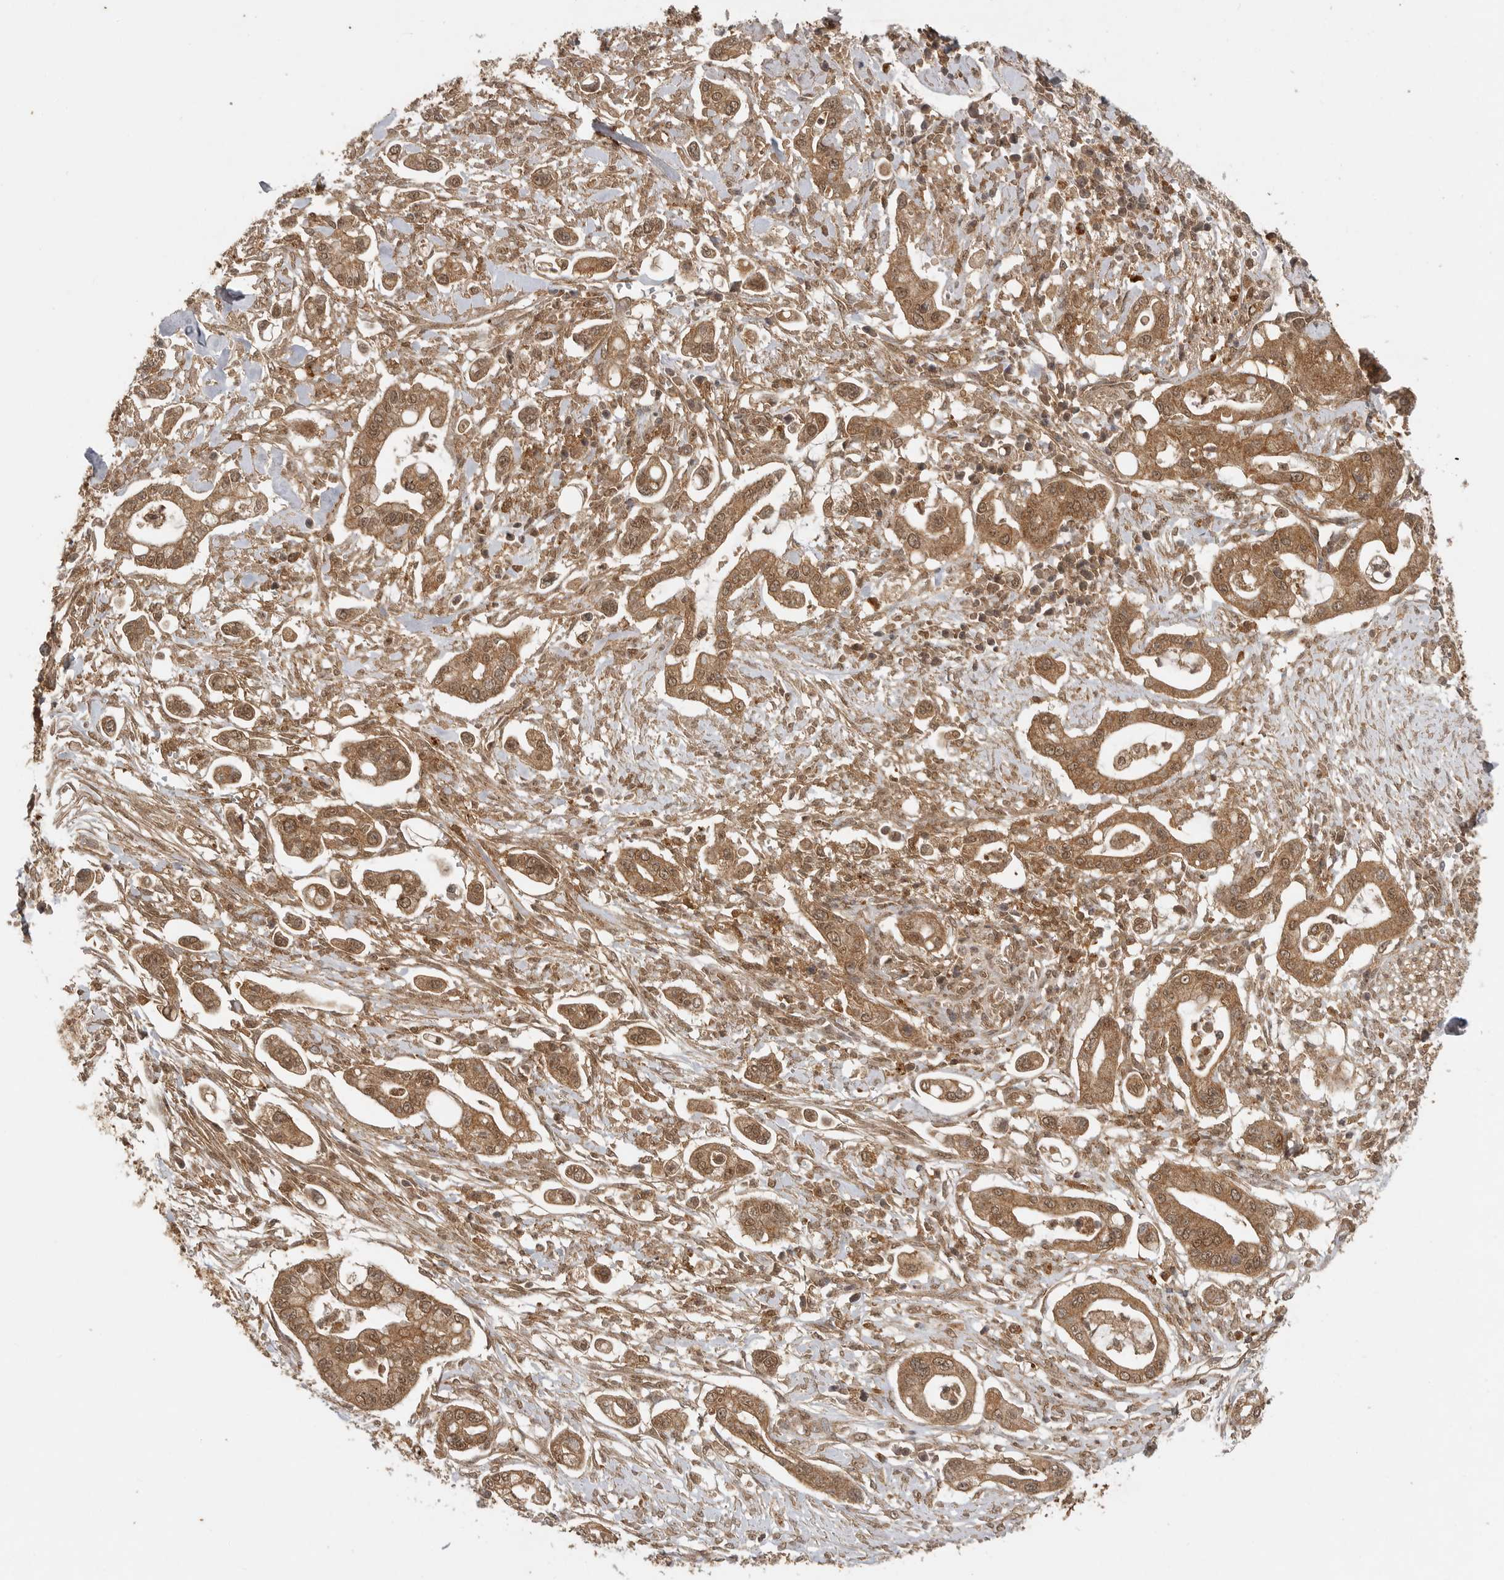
{"staining": {"intensity": "moderate", "quantity": ">75%", "location": "cytoplasmic/membranous,nuclear"}, "tissue": "pancreatic cancer", "cell_type": "Tumor cells", "image_type": "cancer", "snomed": [{"axis": "morphology", "description": "Adenocarcinoma, NOS"}, {"axis": "topography", "description": "Pancreas"}], "caption": "DAB (3,3'-diaminobenzidine) immunohistochemical staining of pancreatic adenocarcinoma shows moderate cytoplasmic/membranous and nuclear protein staining in about >75% of tumor cells. The staining is performed using DAB (3,3'-diaminobenzidine) brown chromogen to label protein expression. The nuclei are counter-stained blue using hematoxylin.", "gene": "ICOSLG", "patient": {"sex": "male", "age": 68}}